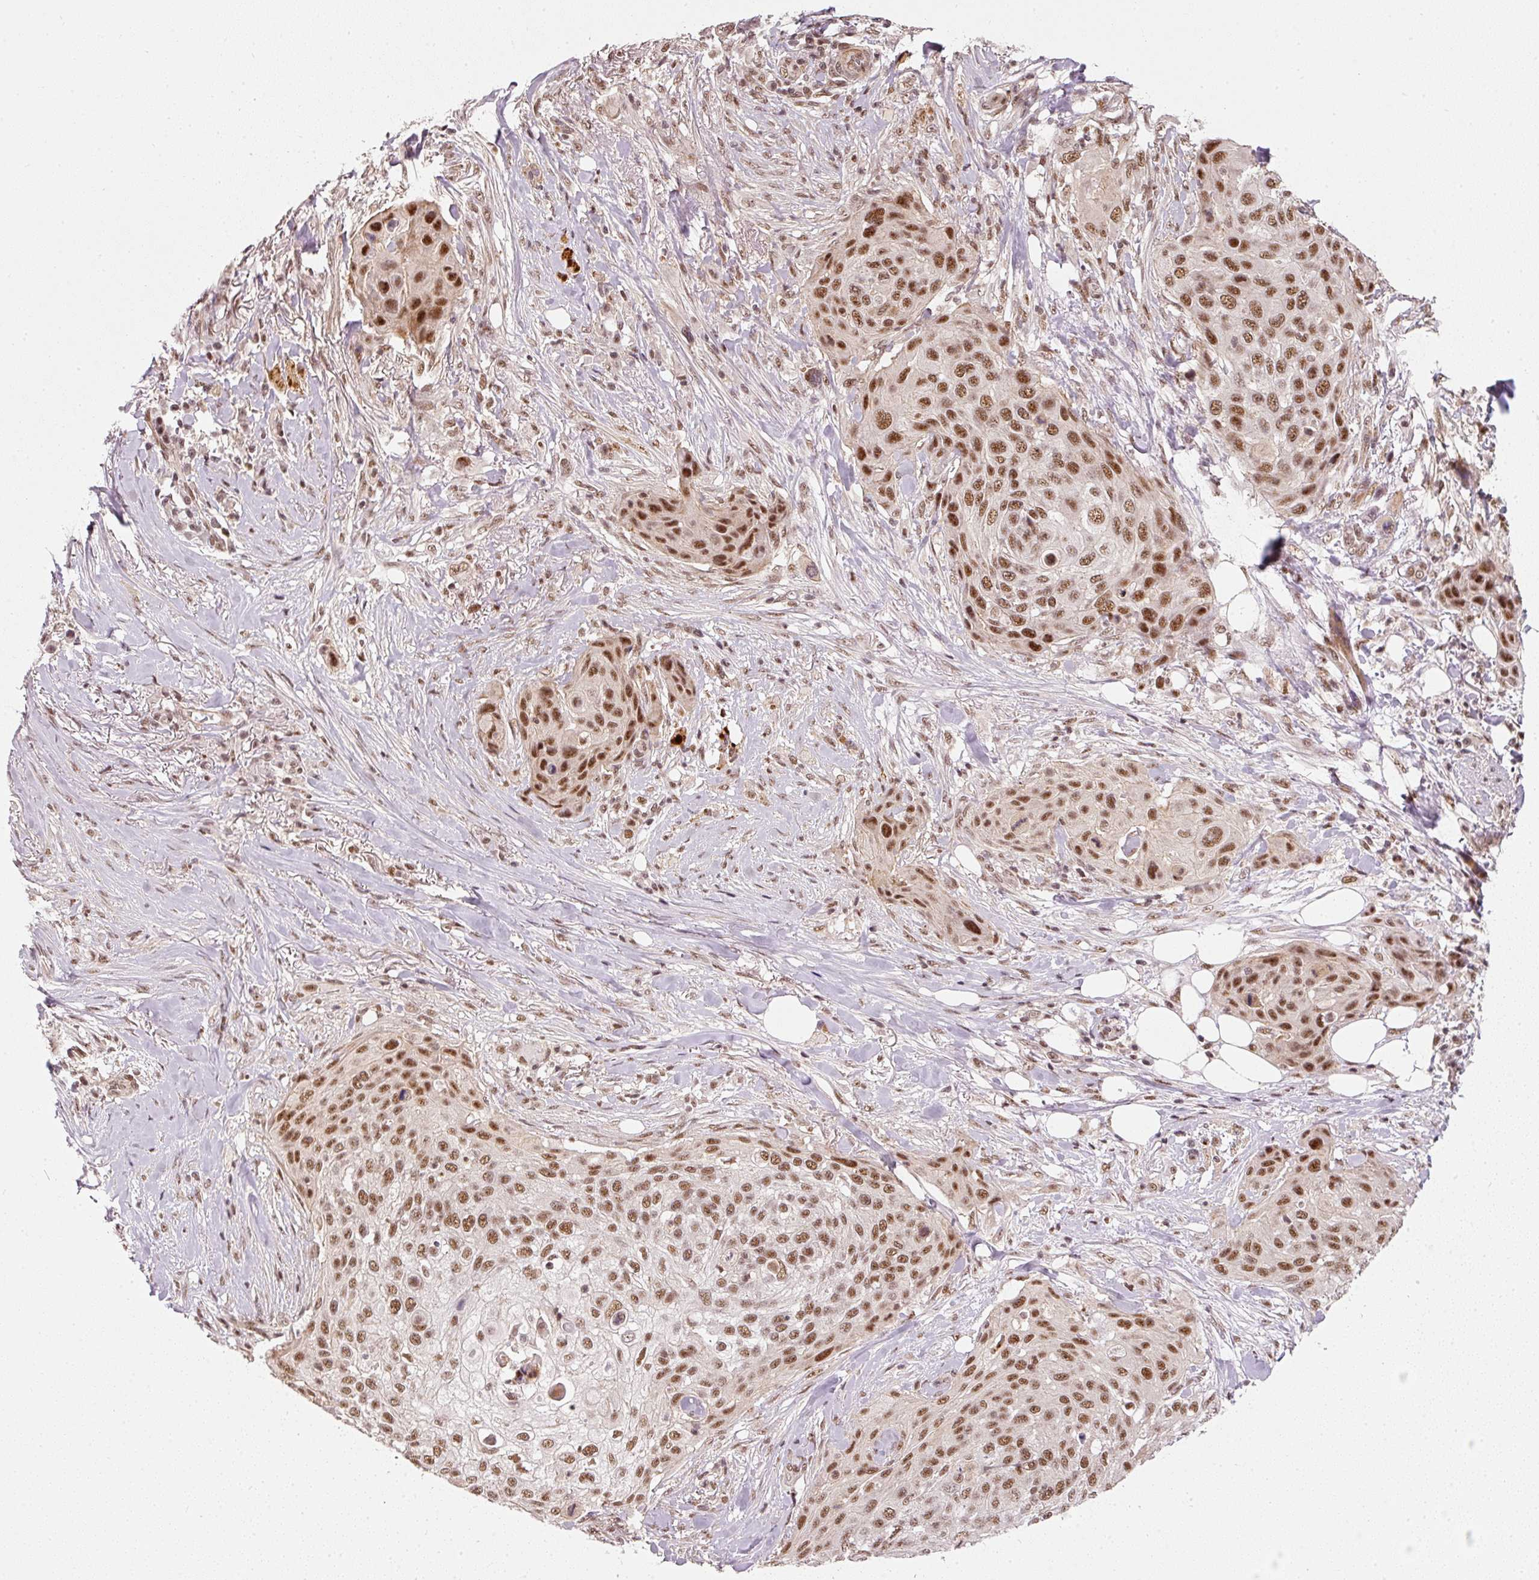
{"staining": {"intensity": "moderate", "quantity": ">75%", "location": "nuclear"}, "tissue": "skin cancer", "cell_type": "Tumor cells", "image_type": "cancer", "snomed": [{"axis": "morphology", "description": "Squamous cell carcinoma, NOS"}, {"axis": "topography", "description": "Skin"}], "caption": "Immunohistochemical staining of human skin squamous cell carcinoma exhibits medium levels of moderate nuclear protein staining in approximately >75% of tumor cells.", "gene": "THOC6", "patient": {"sex": "female", "age": 87}}